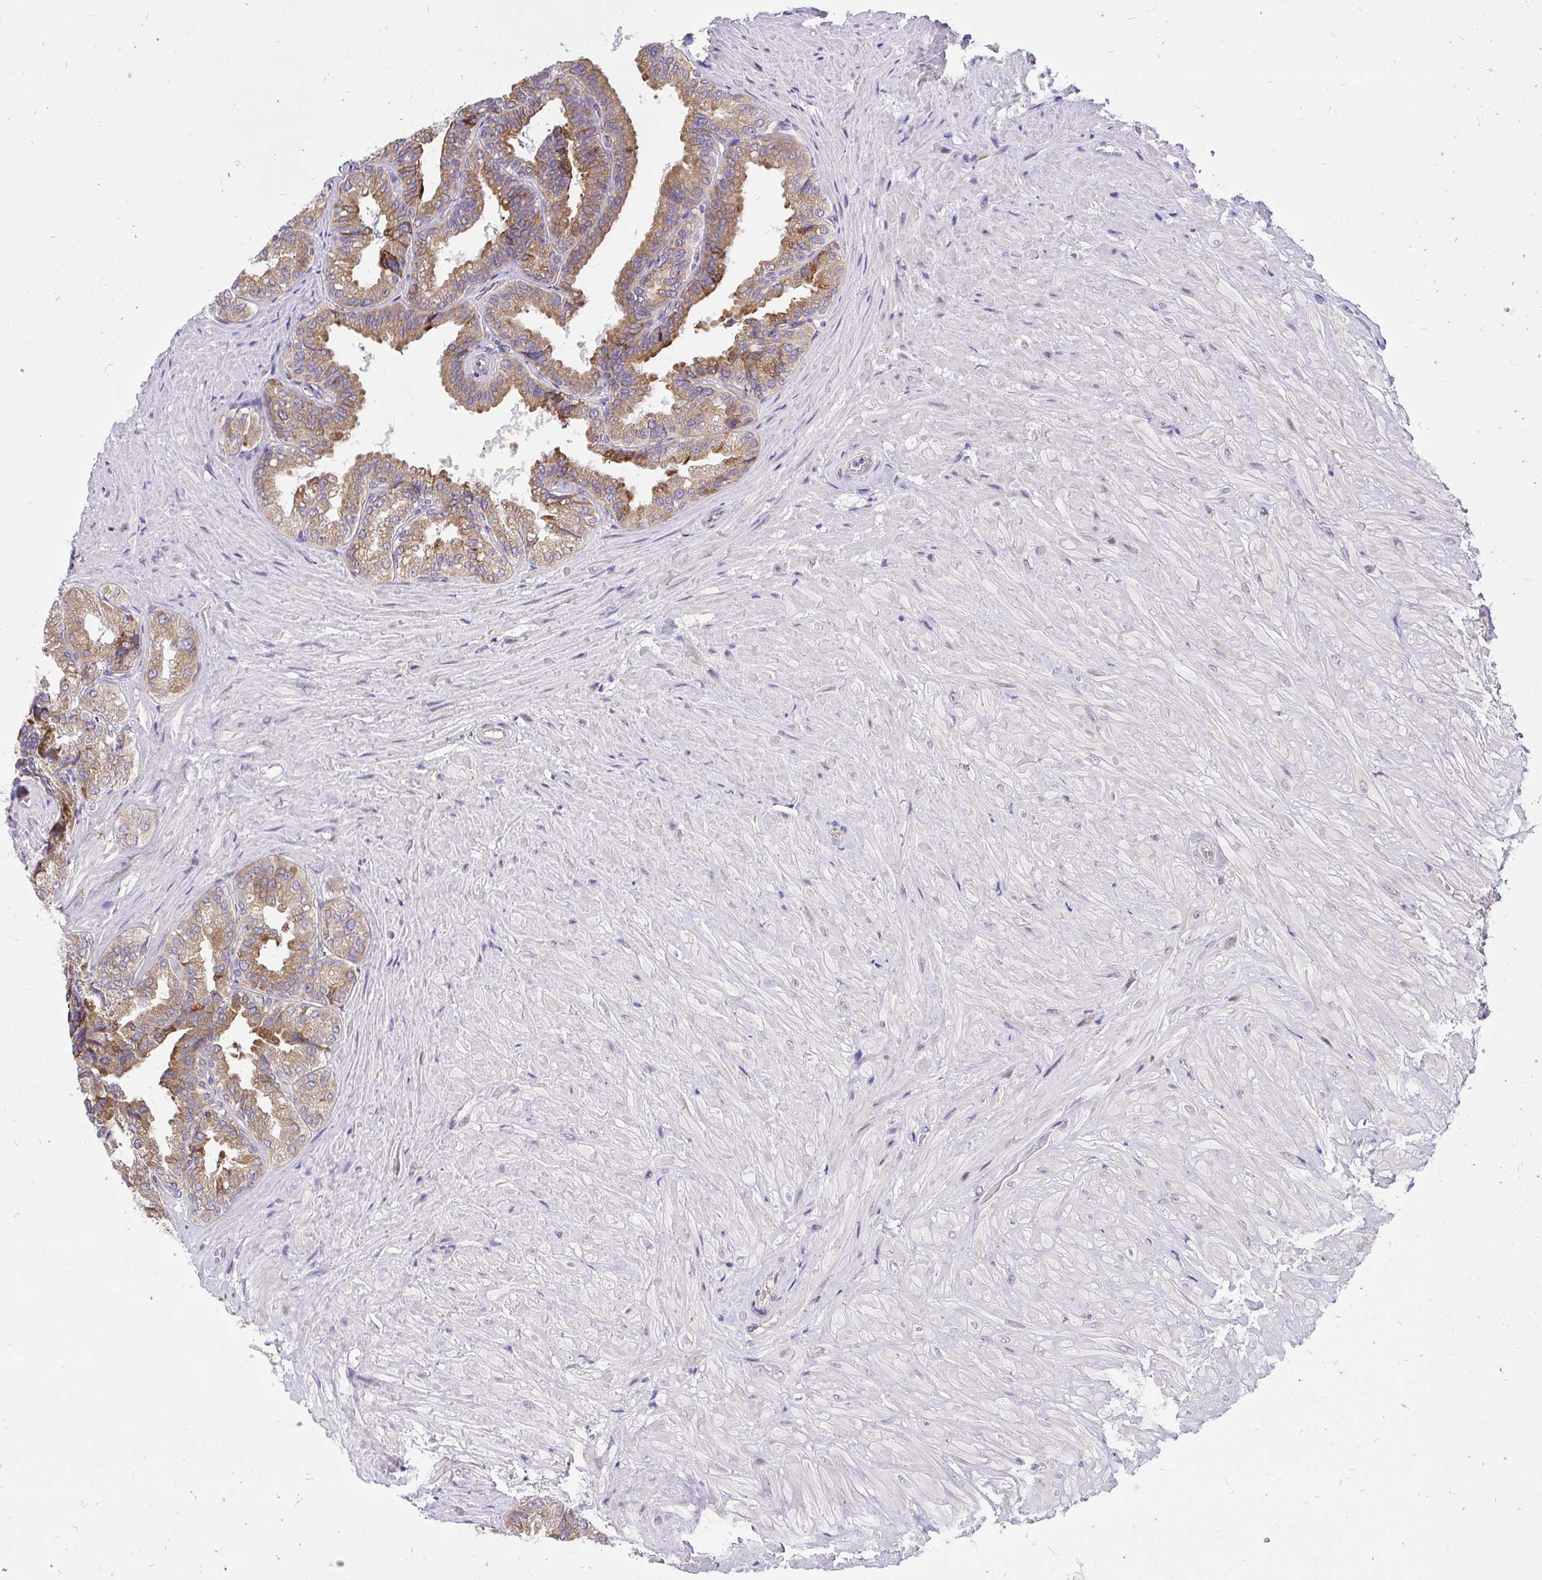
{"staining": {"intensity": "moderate", "quantity": ">75%", "location": "cytoplasmic/membranous"}, "tissue": "seminal vesicle", "cell_type": "Glandular cells", "image_type": "normal", "snomed": [{"axis": "morphology", "description": "Normal tissue, NOS"}, {"axis": "topography", "description": "Seminal veicle"}], "caption": "Protein staining of unremarkable seminal vesicle exhibits moderate cytoplasmic/membranous positivity in approximately >75% of glandular cells. (DAB (3,3'-diaminobenzidine) = brown stain, brightfield microscopy at high magnification).", "gene": "NAALAD2", "patient": {"sex": "male", "age": 68}}